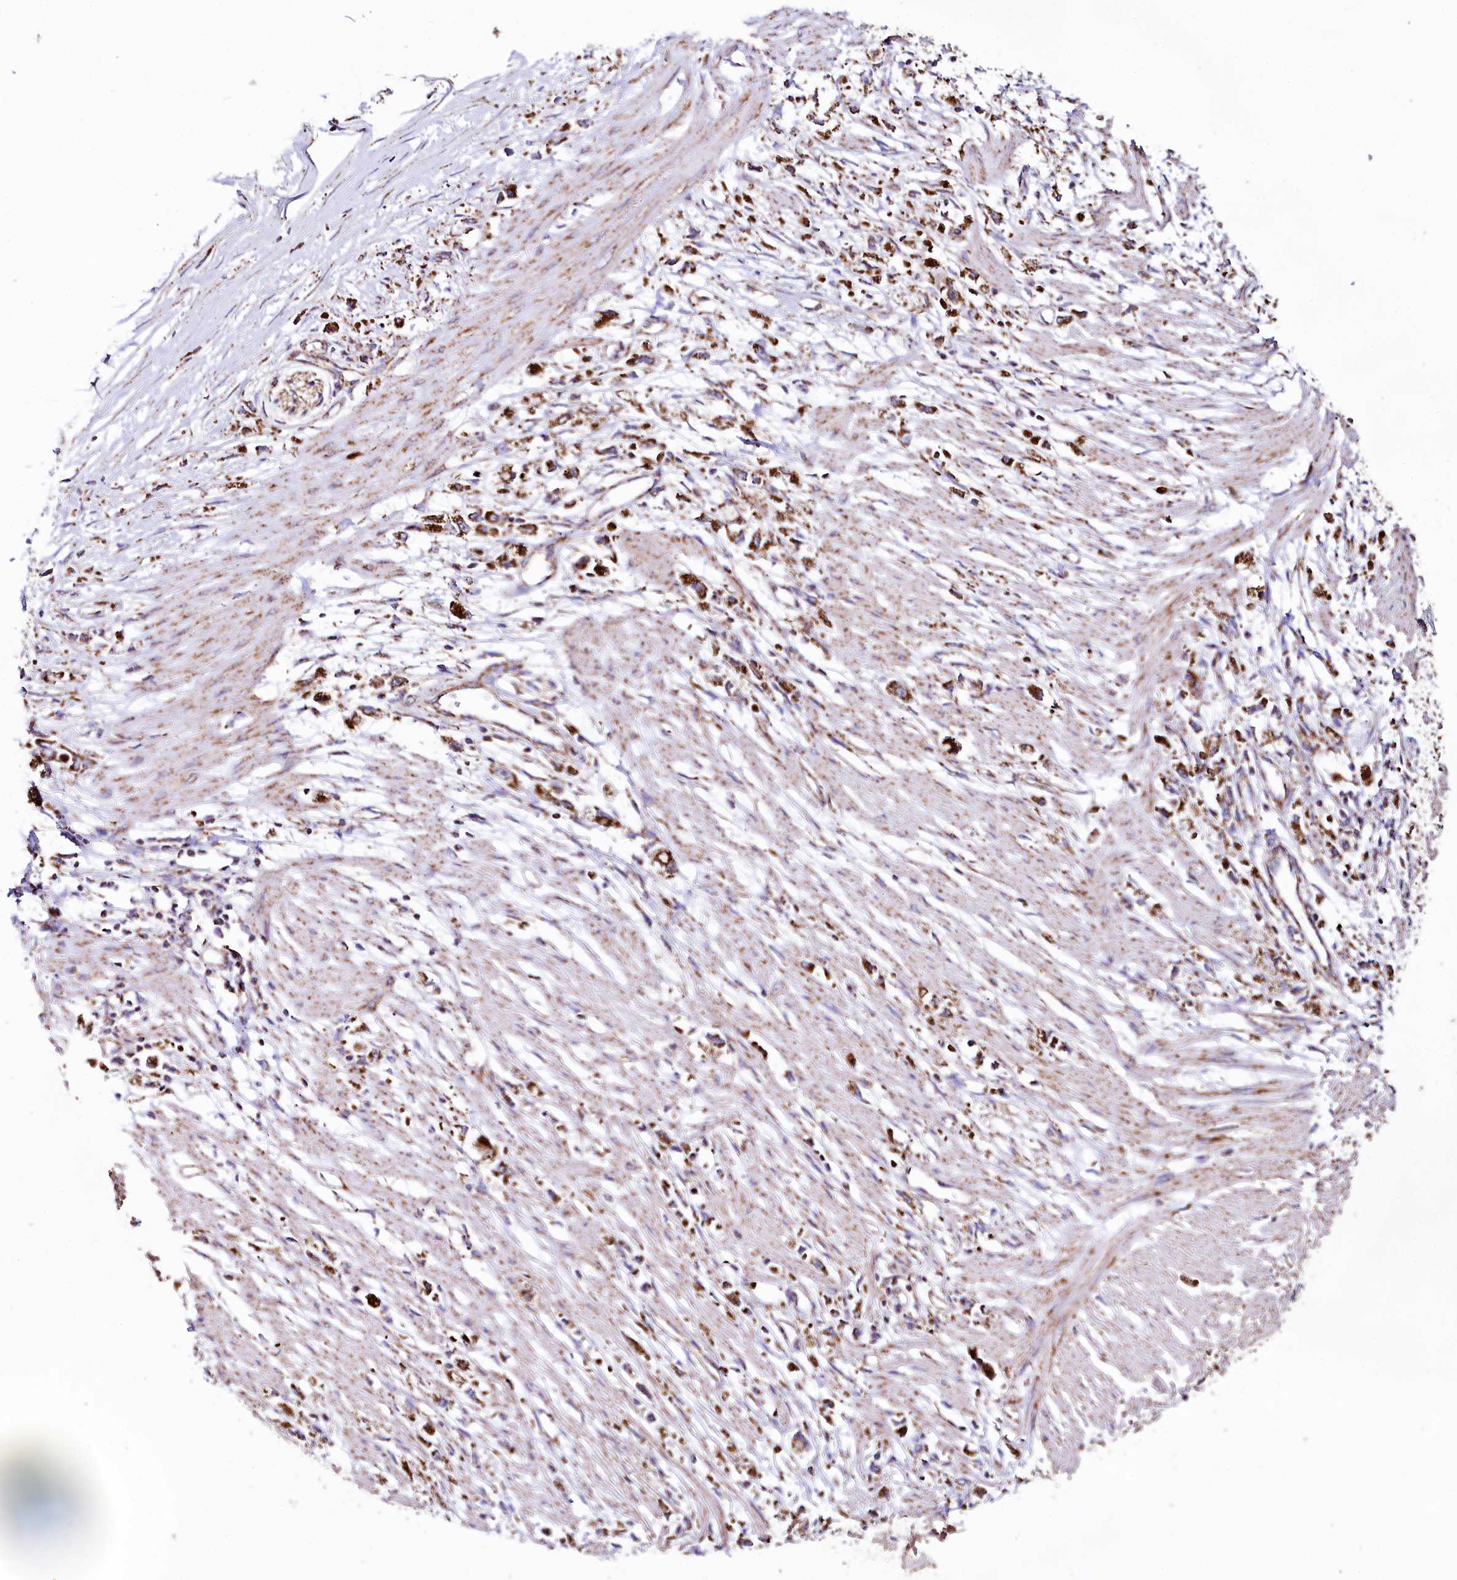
{"staining": {"intensity": "strong", "quantity": ">75%", "location": "cytoplasmic/membranous"}, "tissue": "stomach cancer", "cell_type": "Tumor cells", "image_type": "cancer", "snomed": [{"axis": "morphology", "description": "Adenocarcinoma, NOS"}, {"axis": "topography", "description": "Stomach"}], "caption": "Immunohistochemical staining of human stomach cancer displays high levels of strong cytoplasmic/membranous protein staining in about >75% of tumor cells.", "gene": "APLP2", "patient": {"sex": "female", "age": 59}}